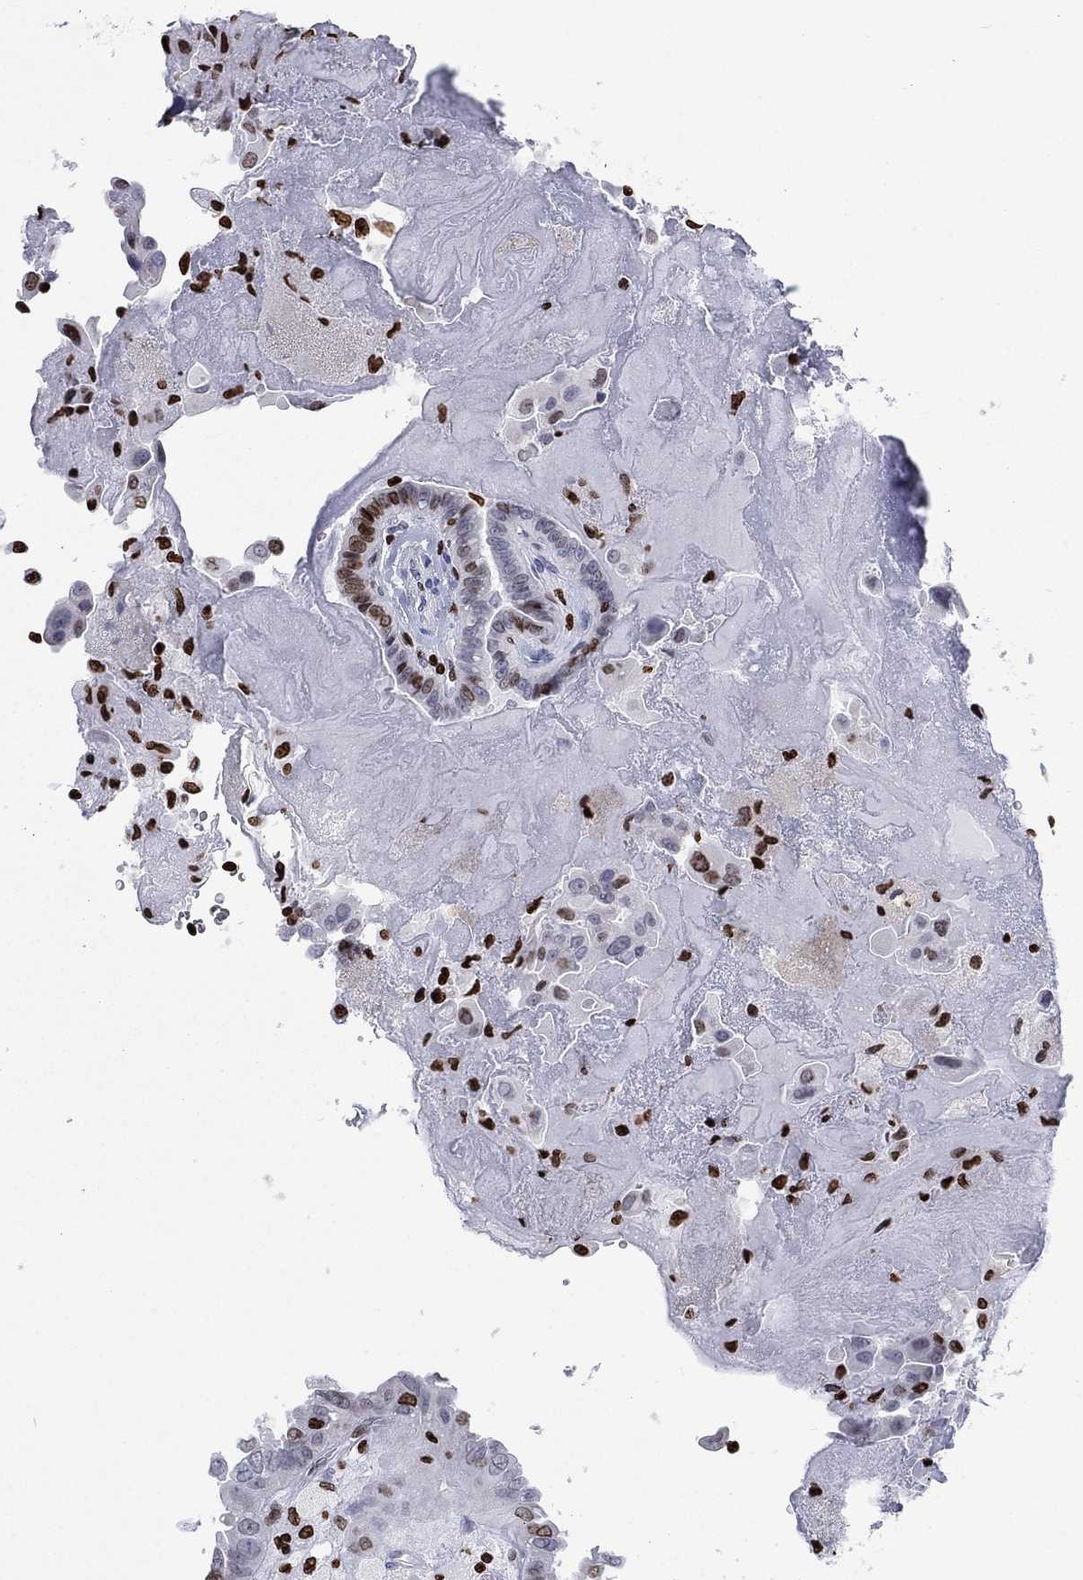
{"staining": {"intensity": "moderate", "quantity": "<25%", "location": "nuclear"}, "tissue": "thyroid cancer", "cell_type": "Tumor cells", "image_type": "cancer", "snomed": [{"axis": "morphology", "description": "Papillary adenocarcinoma, NOS"}, {"axis": "topography", "description": "Thyroid gland"}], "caption": "Protein expression analysis of human thyroid cancer reveals moderate nuclear staining in about <25% of tumor cells.", "gene": "H1-5", "patient": {"sex": "female", "age": 37}}